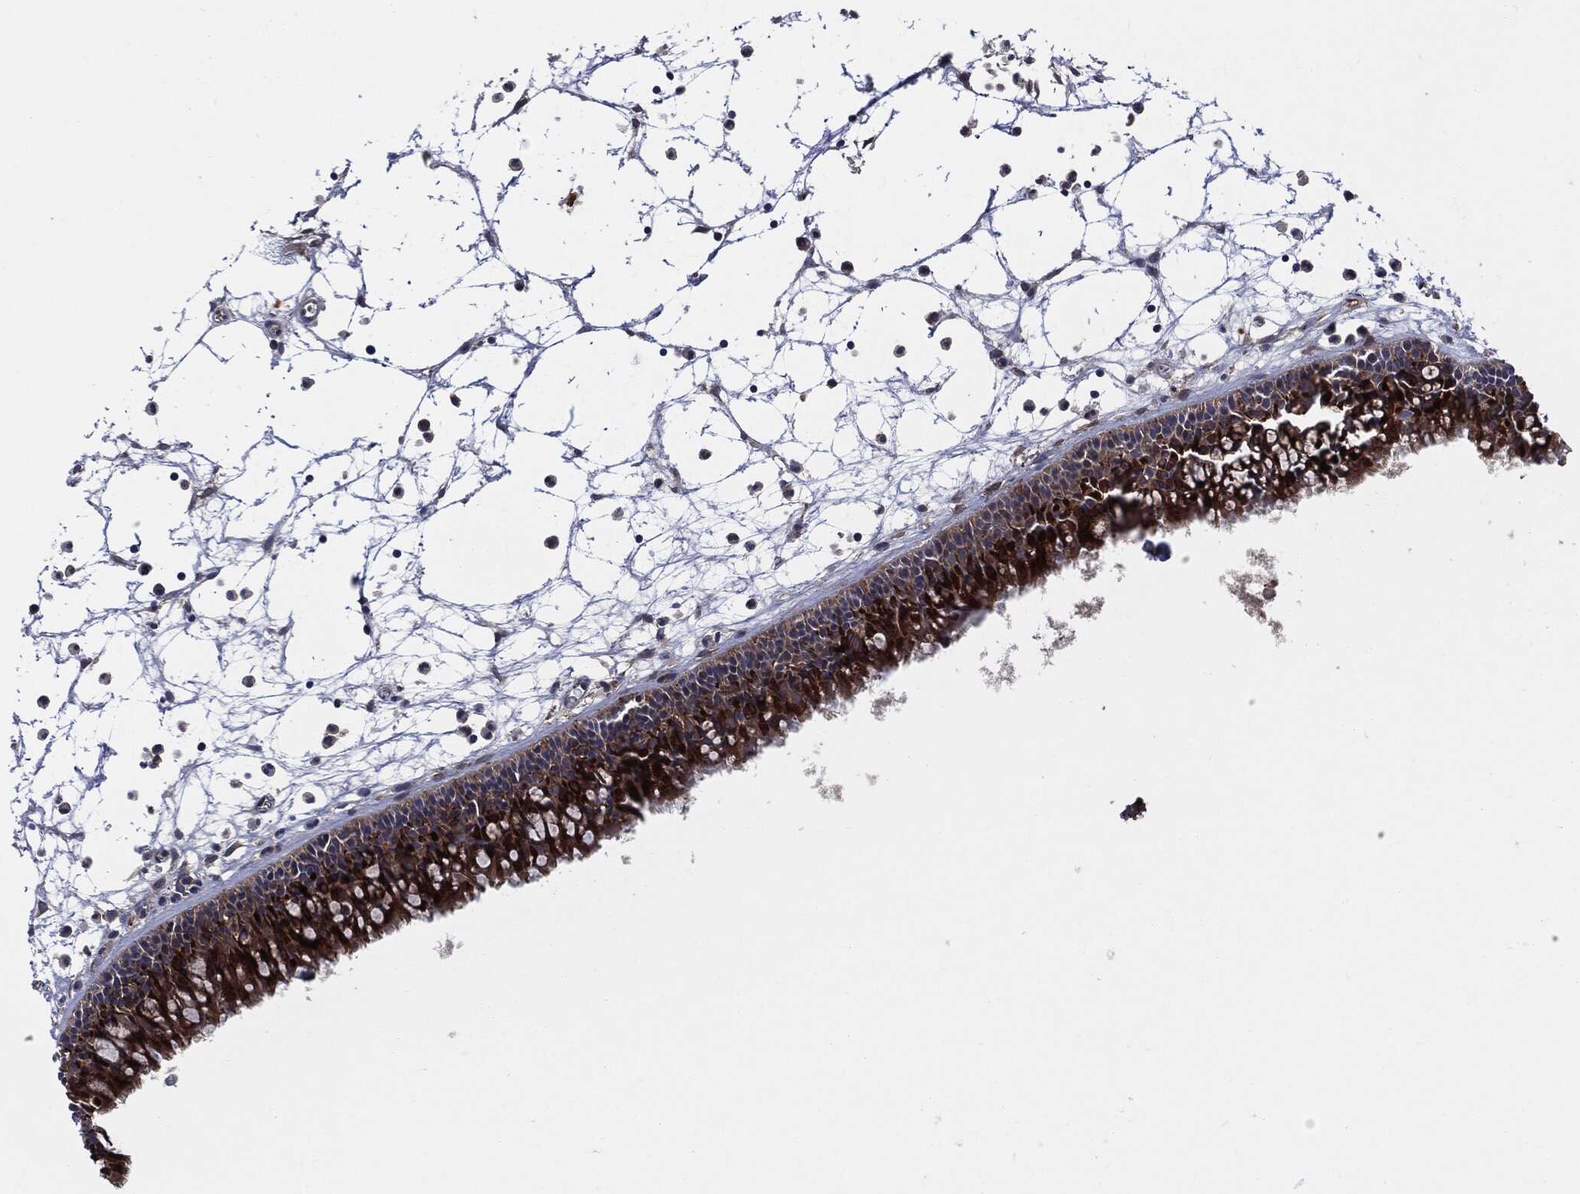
{"staining": {"intensity": "strong", "quantity": "25%-75%", "location": "cytoplasmic/membranous"}, "tissue": "nasopharynx", "cell_type": "Respiratory epithelial cells", "image_type": "normal", "snomed": [{"axis": "morphology", "description": "Normal tissue, NOS"}, {"axis": "topography", "description": "Nasopharynx"}], "caption": "Protein staining demonstrates strong cytoplasmic/membranous expression in about 25%-75% of respiratory epithelial cells in benign nasopharynx.", "gene": "XPNPEP1", "patient": {"sex": "male", "age": 58}}